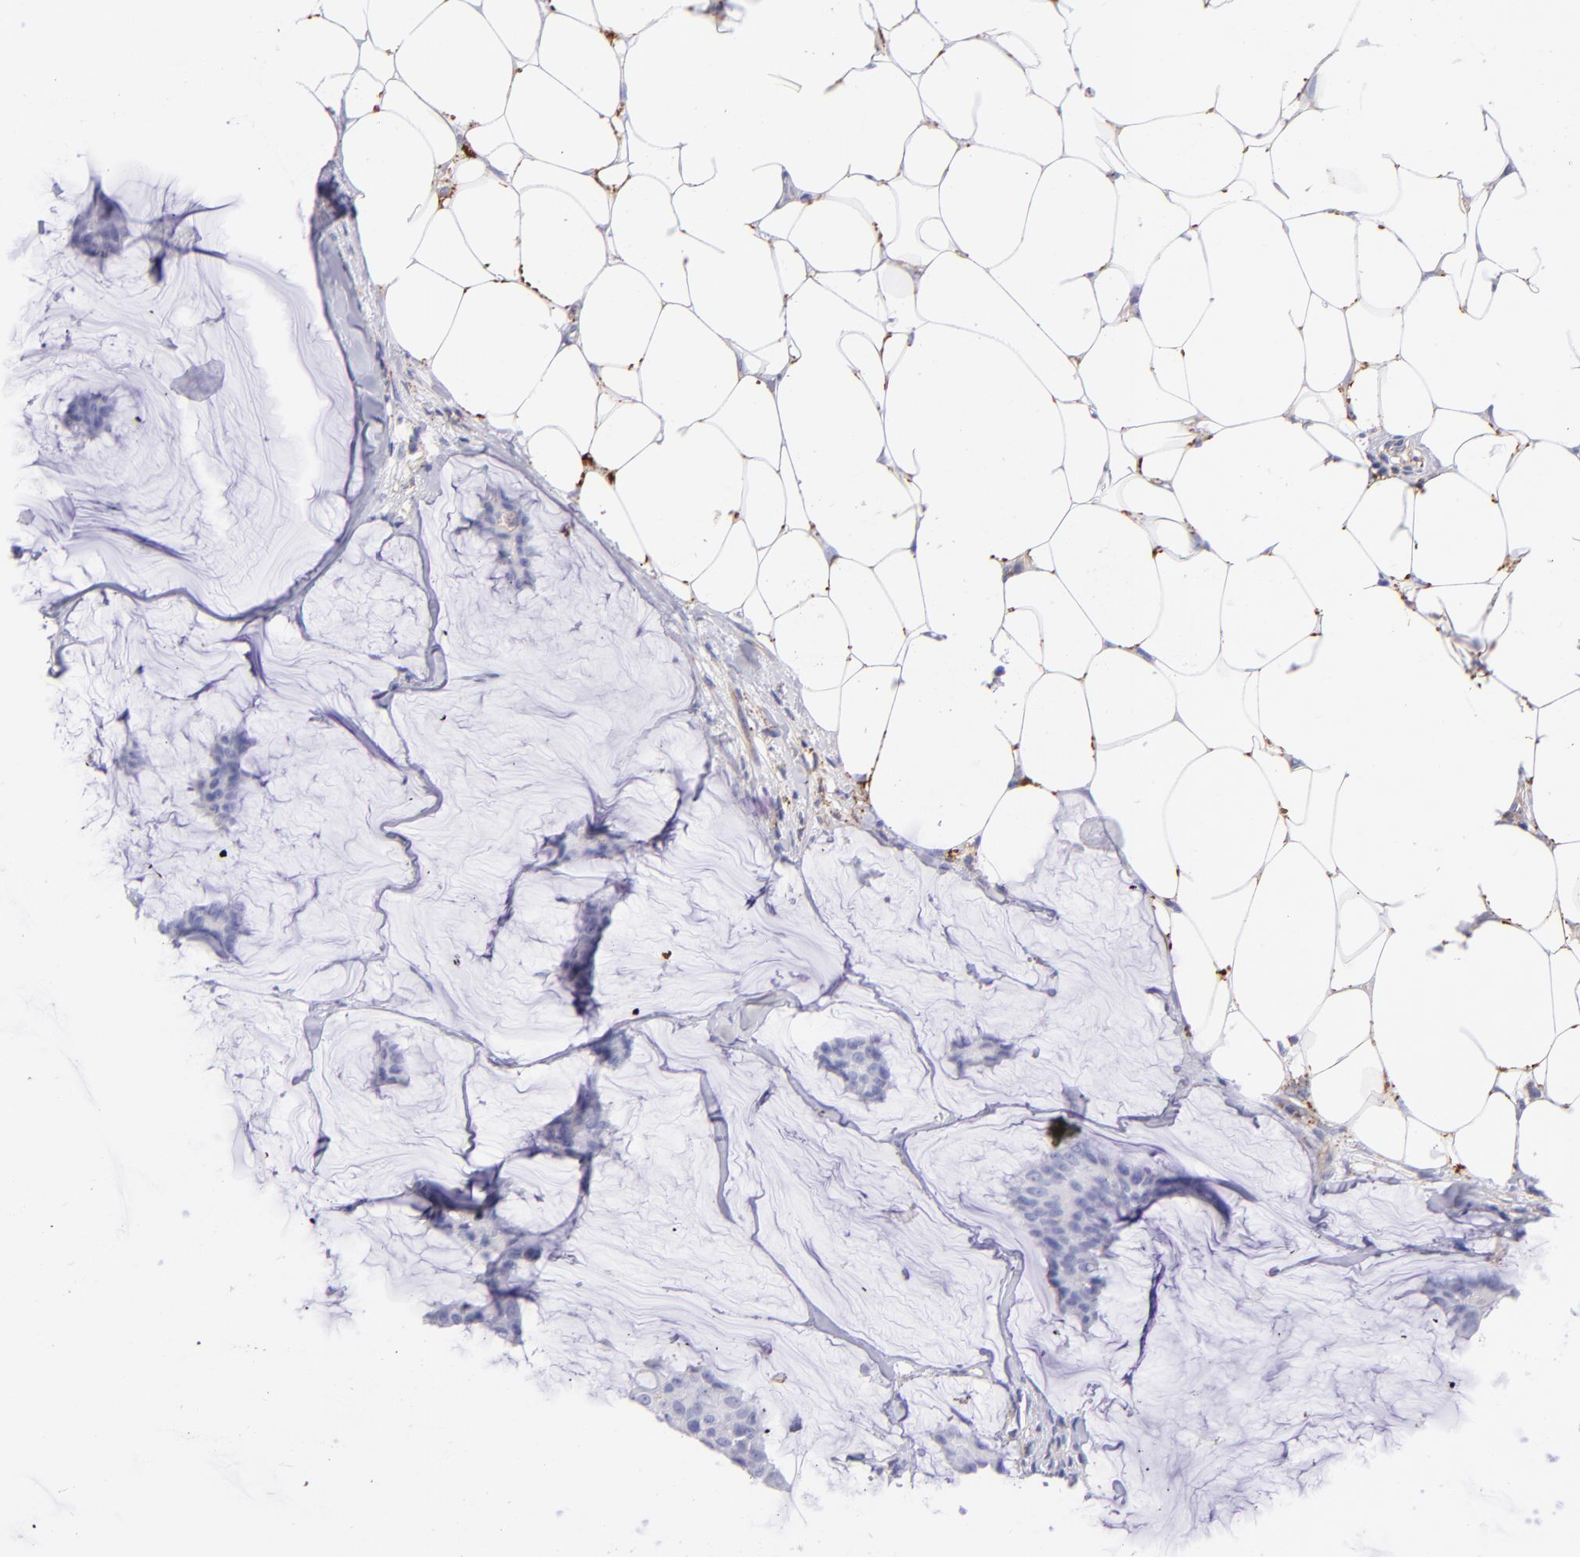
{"staining": {"intensity": "negative", "quantity": "none", "location": "none"}, "tissue": "breast cancer", "cell_type": "Tumor cells", "image_type": "cancer", "snomed": [{"axis": "morphology", "description": "Duct carcinoma"}, {"axis": "topography", "description": "Breast"}], "caption": "The IHC photomicrograph has no significant expression in tumor cells of breast invasive ductal carcinoma tissue.", "gene": "CD81", "patient": {"sex": "female", "age": 93}}